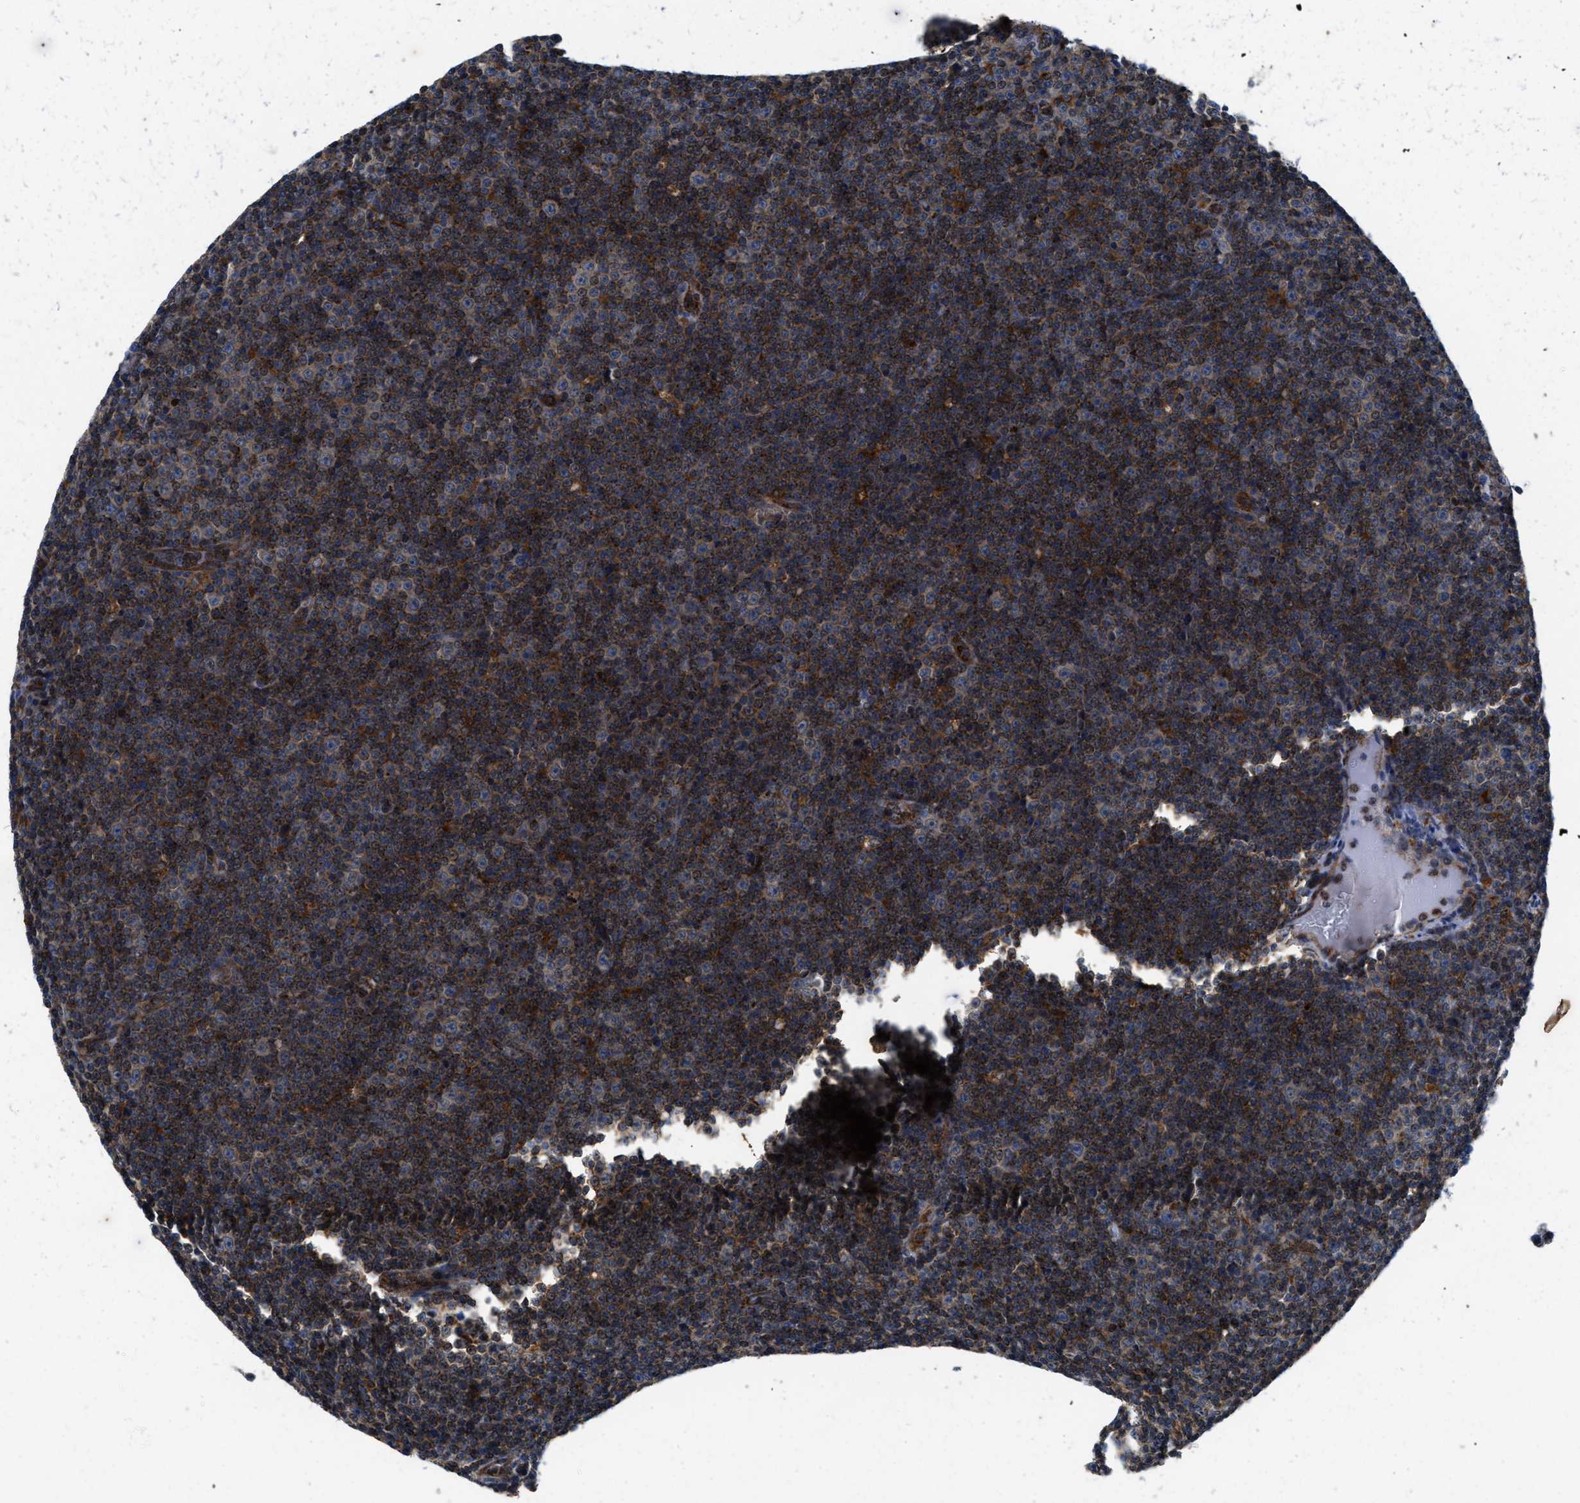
{"staining": {"intensity": "moderate", "quantity": "25%-75%", "location": "cytoplasmic/membranous"}, "tissue": "lymphoma", "cell_type": "Tumor cells", "image_type": "cancer", "snomed": [{"axis": "morphology", "description": "Malignant lymphoma, non-Hodgkin's type, Low grade"}, {"axis": "topography", "description": "Lymph node"}], "caption": "Protein analysis of lymphoma tissue shows moderate cytoplasmic/membranous positivity in approximately 25%-75% of tumor cells.", "gene": "ENPP4", "patient": {"sex": "female", "age": 67}}